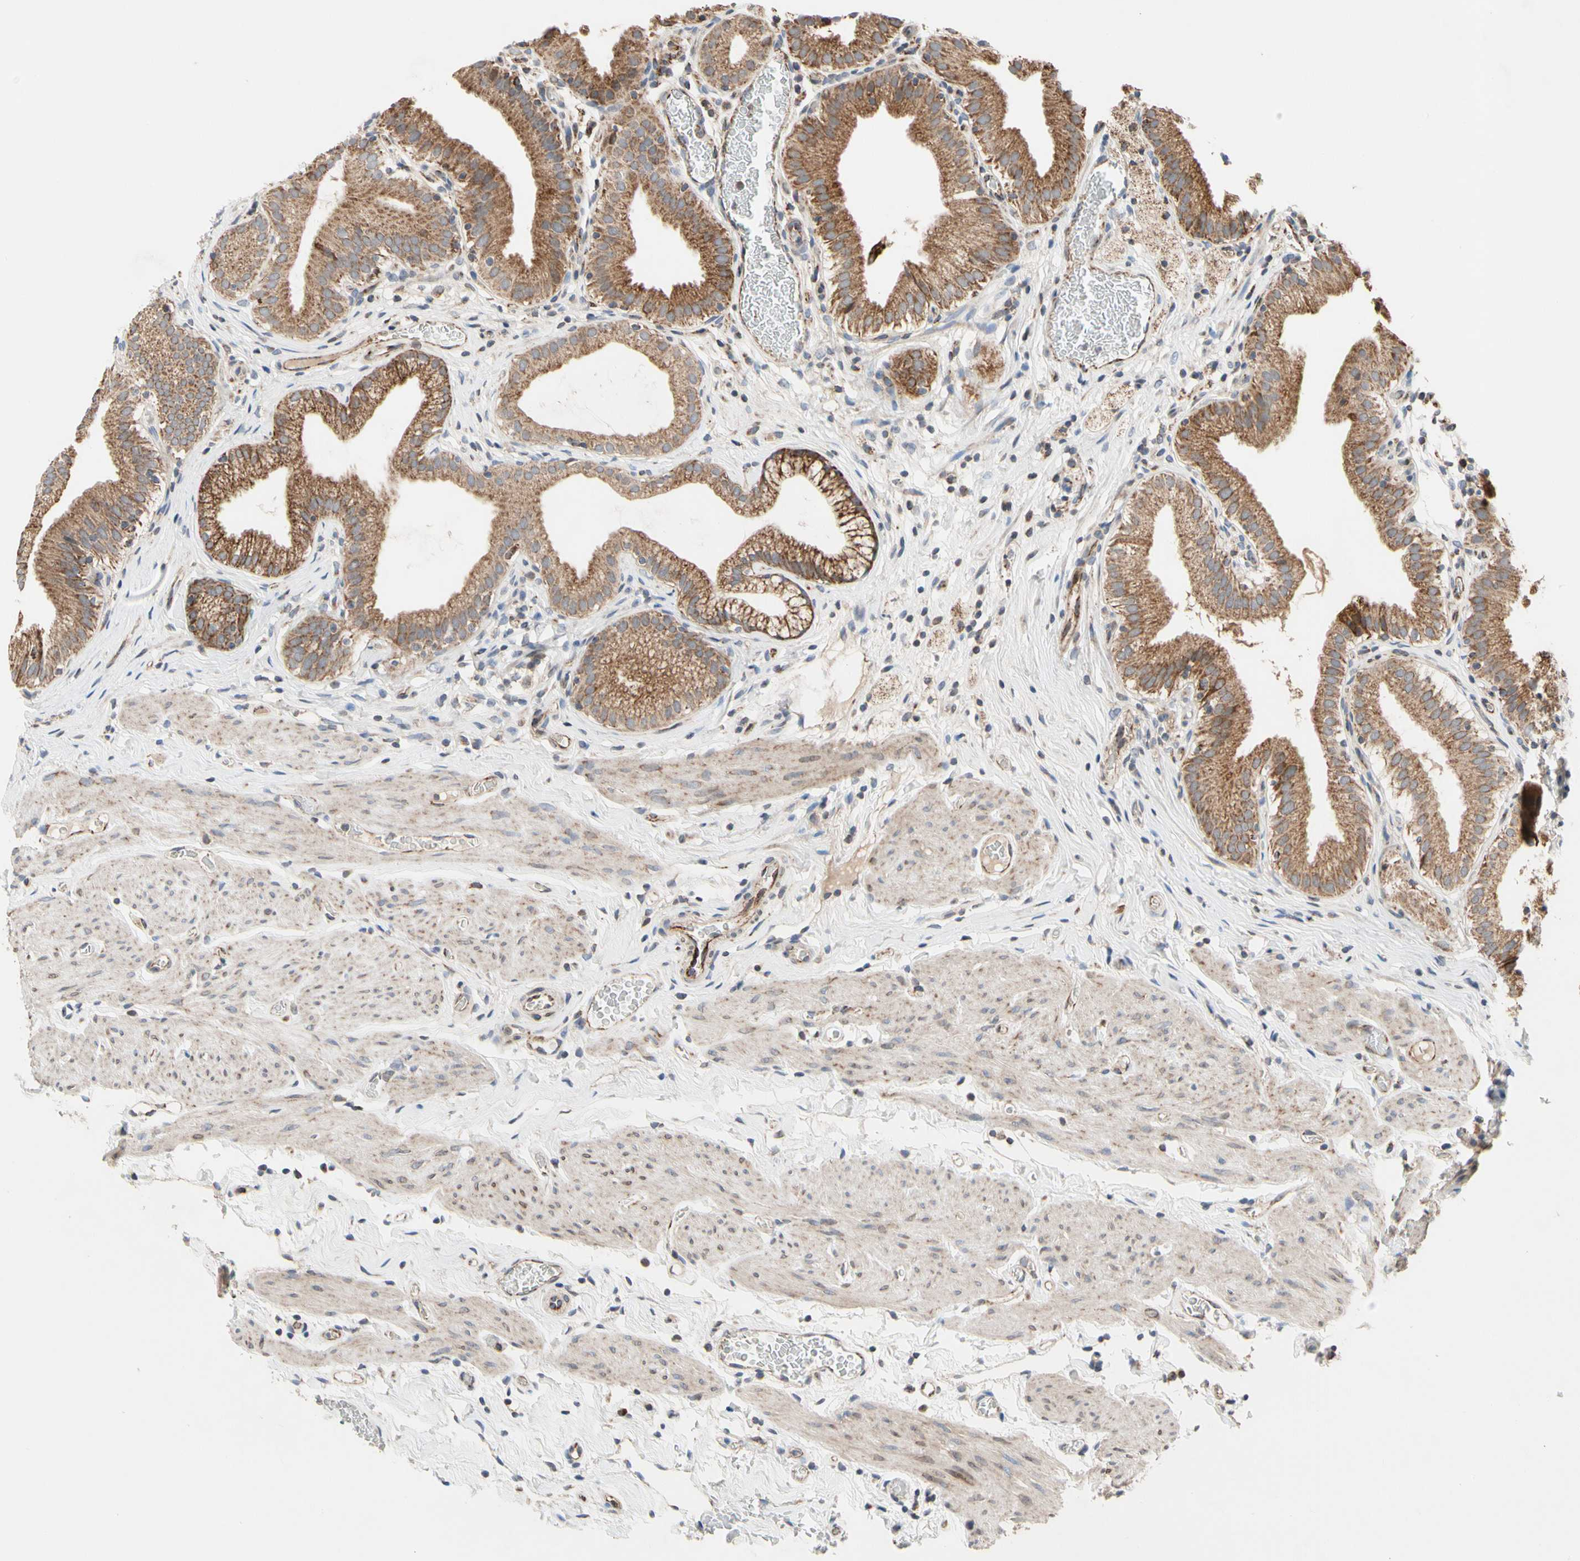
{"staining": {"intensity": "moderate", "quantity": ">75%", "location": "cytoplasmic/membranous"}, "tissue": "gallbladder", "cell_type": "Glandular cells", "image_type": "normal", "snomed": [{"axis": "morphology", "description": "Normal tissue, NOS"}, {"axis": "topography", "description": "Gallbladder"}], "caption": "Protein staining exhibits moderate cytoplasmic/membranous expression in about >75% of glandular cells in benign gallbladder.", "gene": "GPD2", "patient": {"sex": "male", "age": 54}}